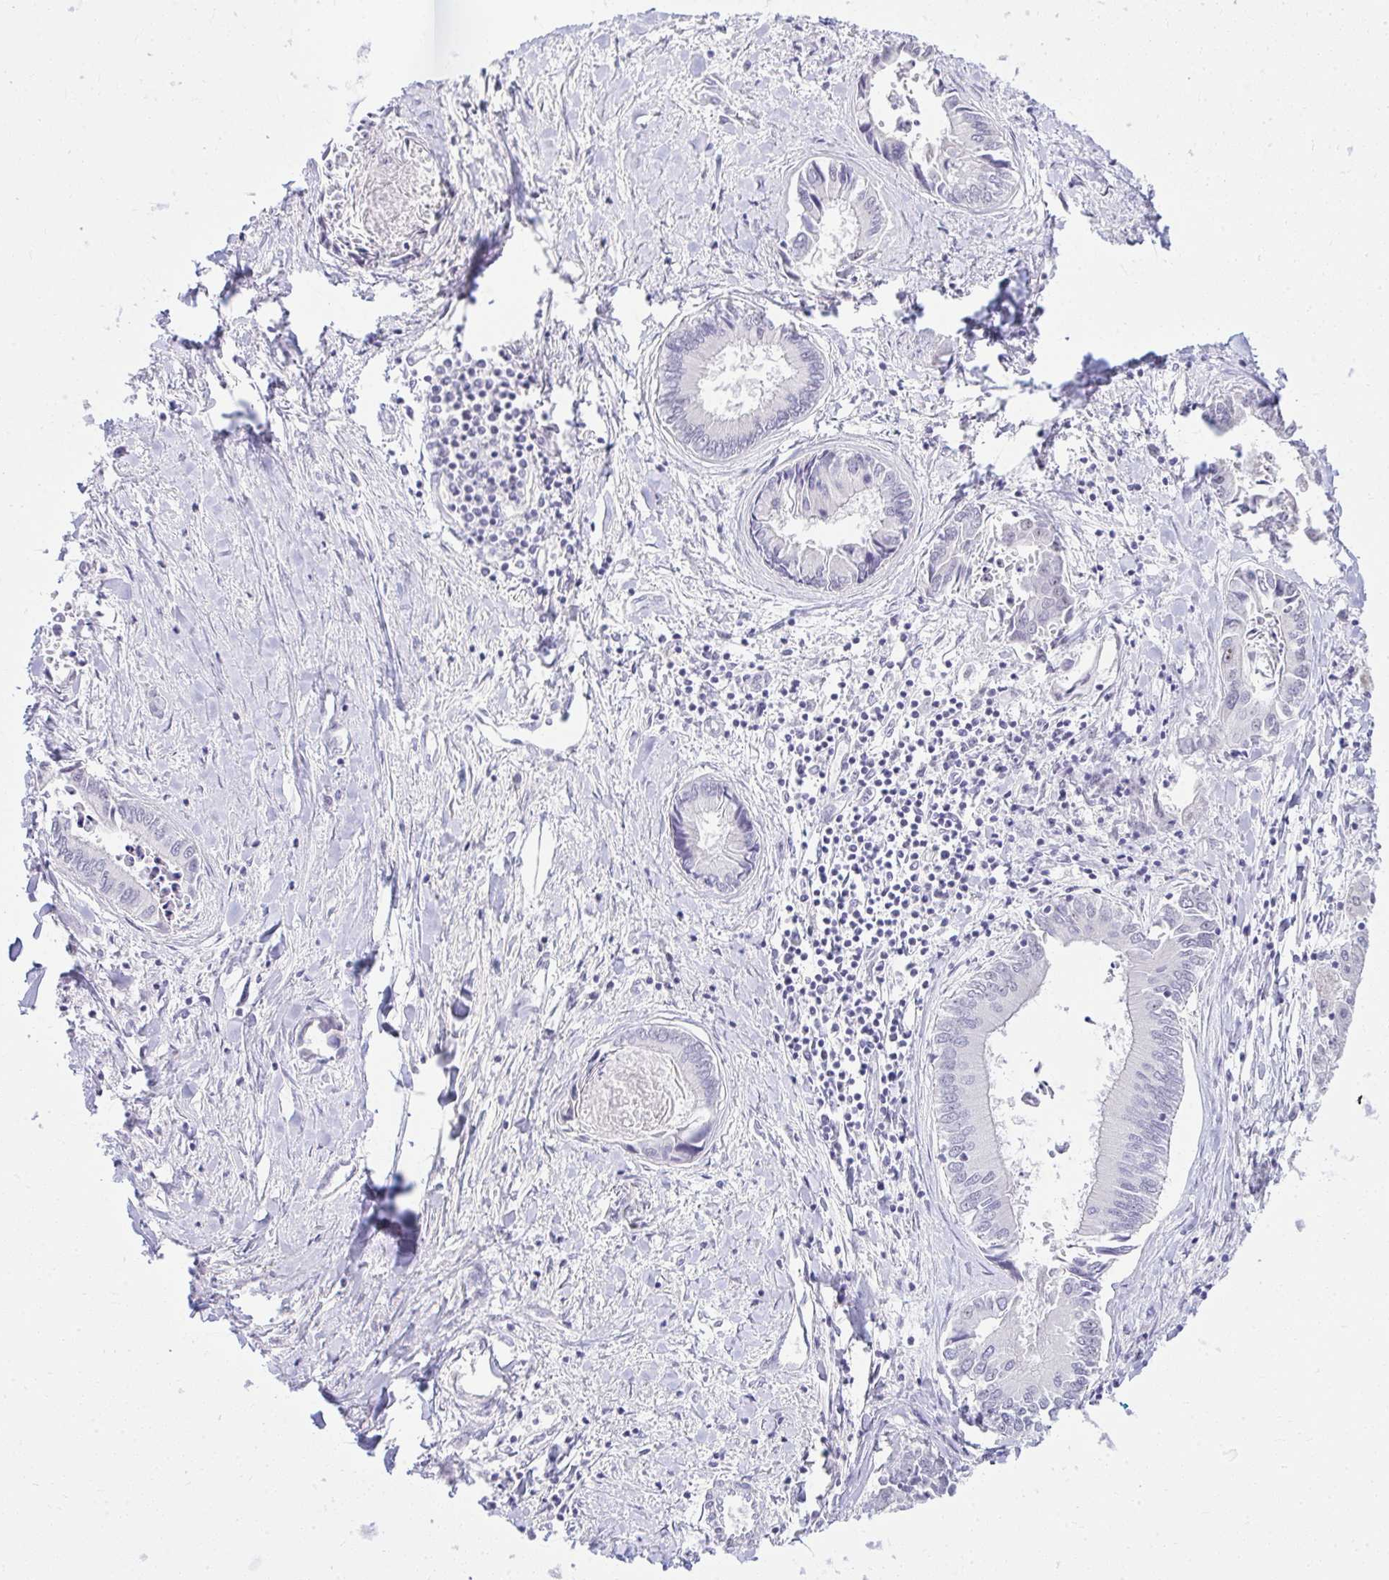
{"staining": {"intensity": "negative", "quantity": "none", "location": "none"}, "tissue": "liver cancer", "cell_type": "Tumor cells", "image_type": "cancer", "snomed": [{"axis": "morphology", "description": "Cholangiocarcinoma"}, {"axis": "topography", "description": "Liver"}], "caption": "The immunohistochemistry photomicrograph has no significant expression in tumor cells of liver cancer tissue. (Brightfield microscopy of DAB (3,3'-diaminobenzidine) immunohistochemistry at high magnification).", "gene": "EID3", "patient": {"sex": "male", "age": 66}}